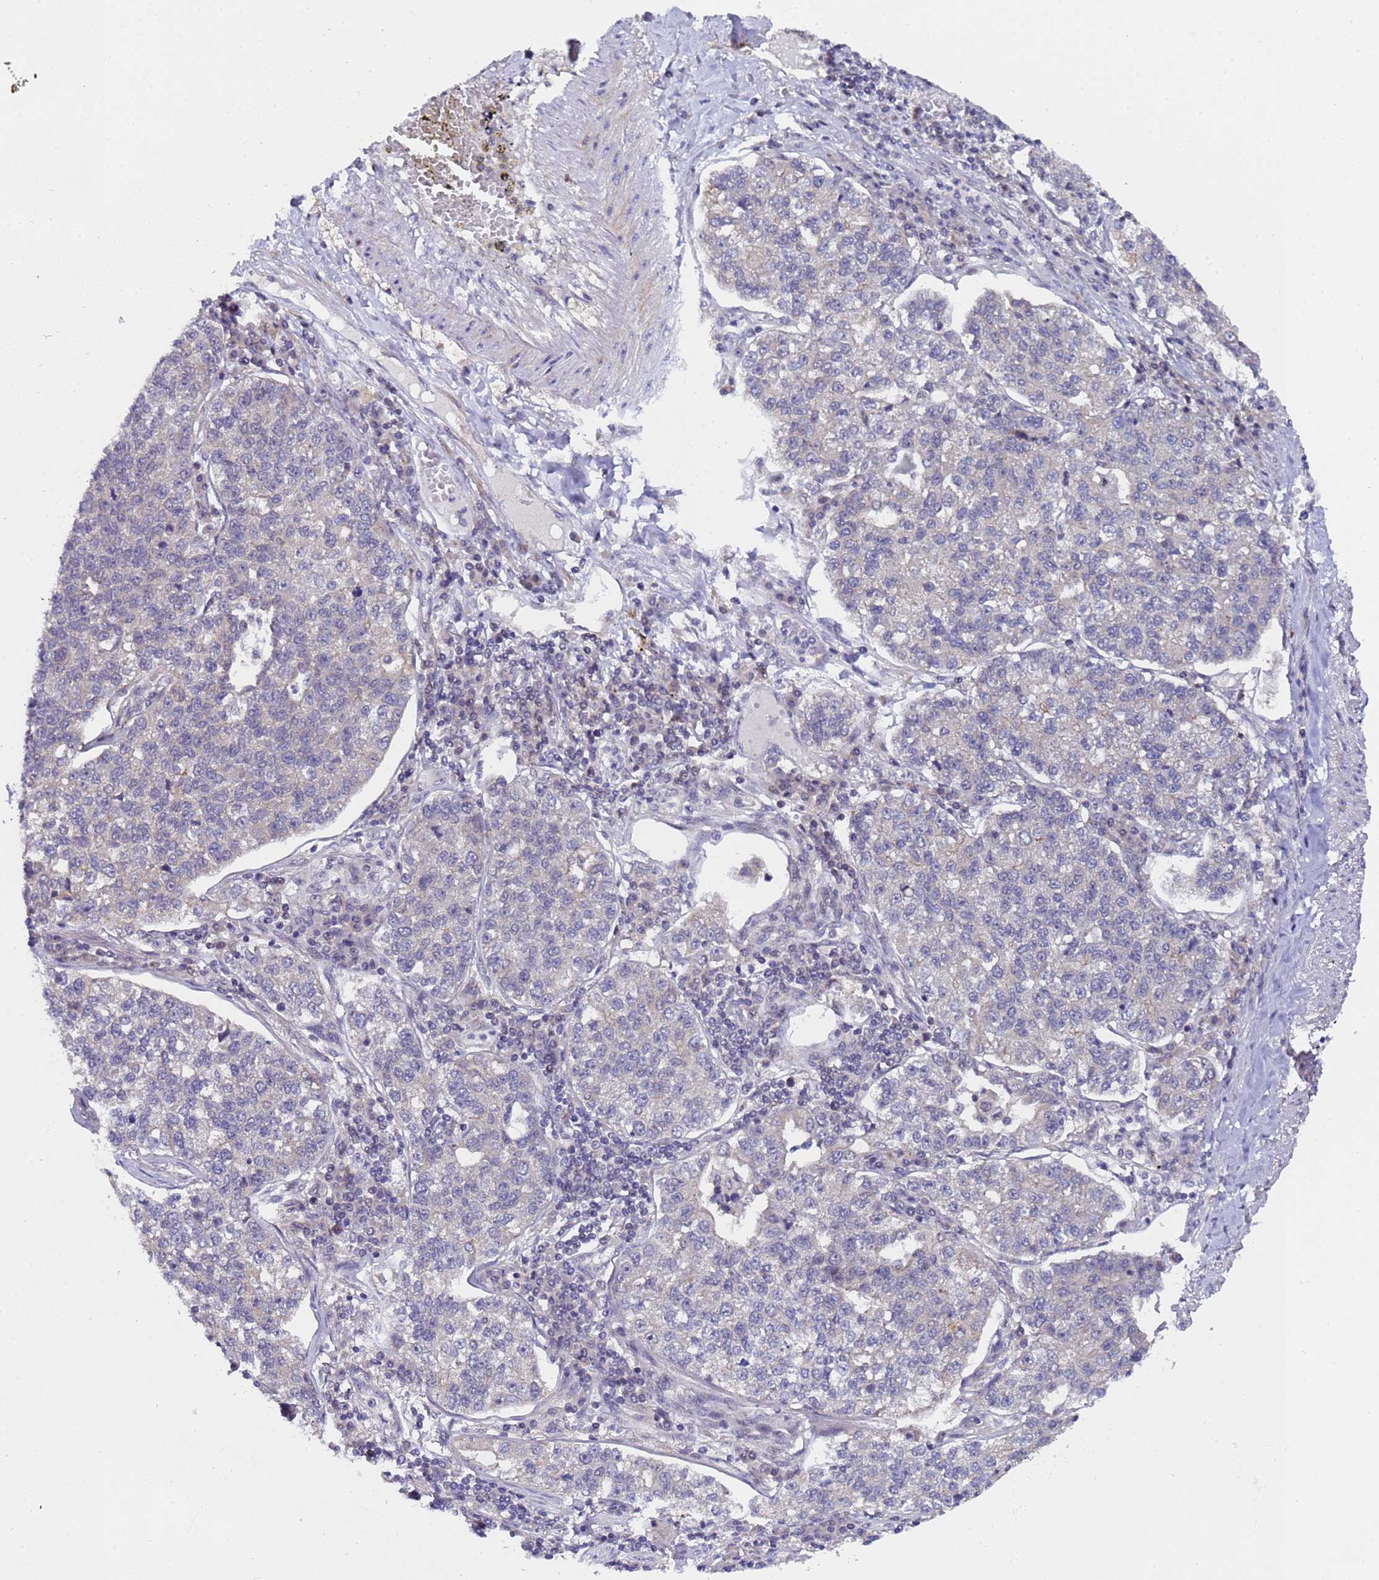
{"staining": {"intensity": "weak", "quantity": "<25%", "location": "cytoplasmic/membranous"}, "tissue": "lung cancer", "cell_type": "Tumor cells", "image_type": "cancer", "snomed": [{"axis": "morphology", "description": "Adenocarcinoma, NOS"}, {"axis": "topography", "description": "Lung"}], "caption": "Immunohistochemistry (IHC) histopathology image of lung cancer (adenocarcinoma) stained for a protein (brown), which demonstrates no expression in tumor cells. (DAB (3,3'-diaminobenzidine) immunohistochemistry (IHC), high magnification).", "gene": "ANAPC13", "patient": {"sex": "male", "age": 49}}